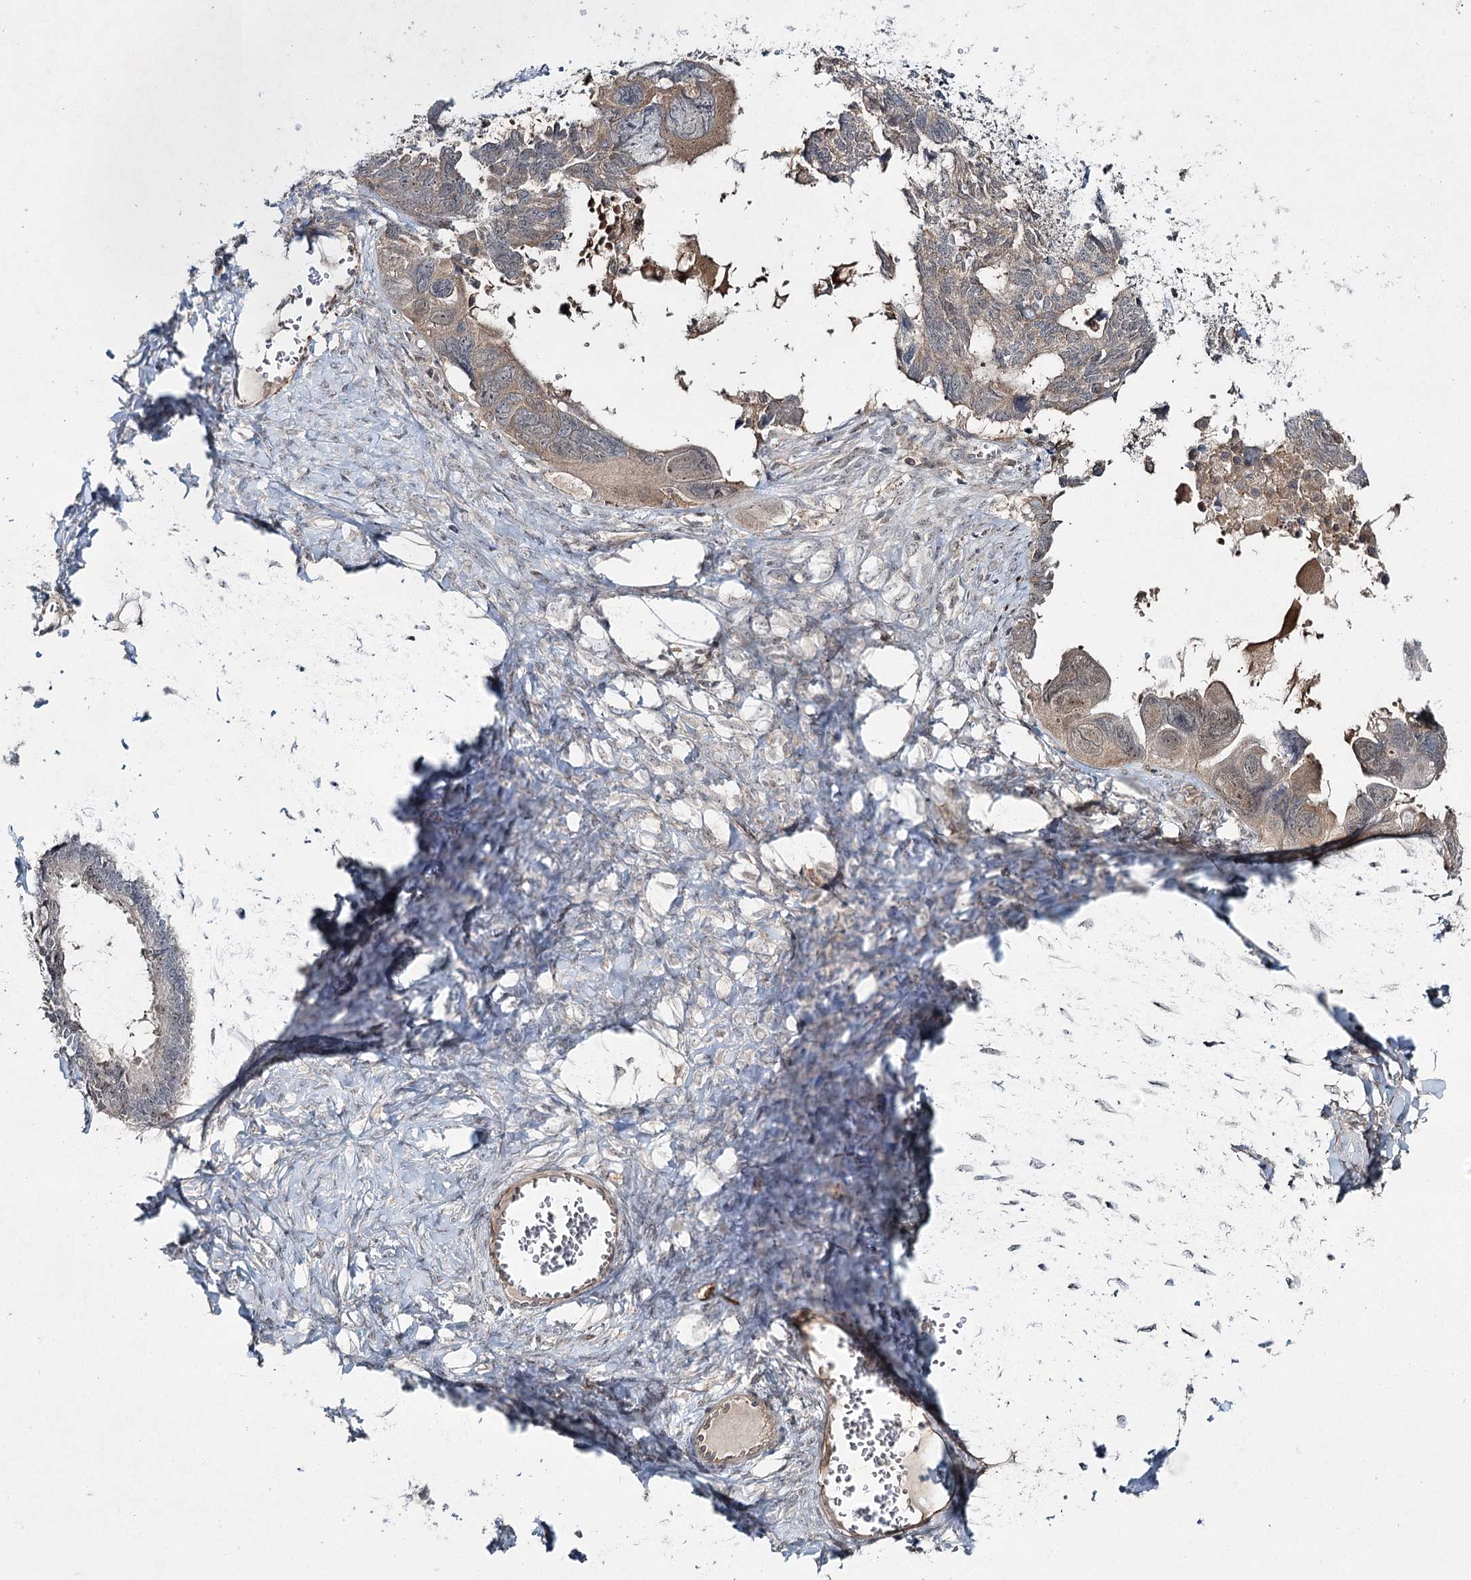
{"staining": {"intensity": "weak", "quantity": "25%-75%", "location": "cytoplasmic/membranous"}, "tissue": "ovarian cancer", "cell_type": "Tumor cells", "image_type": "cancer", "snomed": [{"axis": "morphology", "description": "Cystadenocarcinoma, serous, NOS"}, {"axis": "topography", "description": "Ovary"}], "caption": "Immunohistochemistry (IHC) staining of ovarian cancer (serous cystadenocarcinoma), which displays low levels of weak cytoplasmic/membranous staining in approximately 25%-75% of tumor cells indicating weak cytoplasmic/membranous protein staining. The staining was performed using DAB (brown) for protein detection and nuclei were counterstained in hematoxylin (blue).", "gene": "WDR44", "patient": {"sex": "female", "age": 79}}